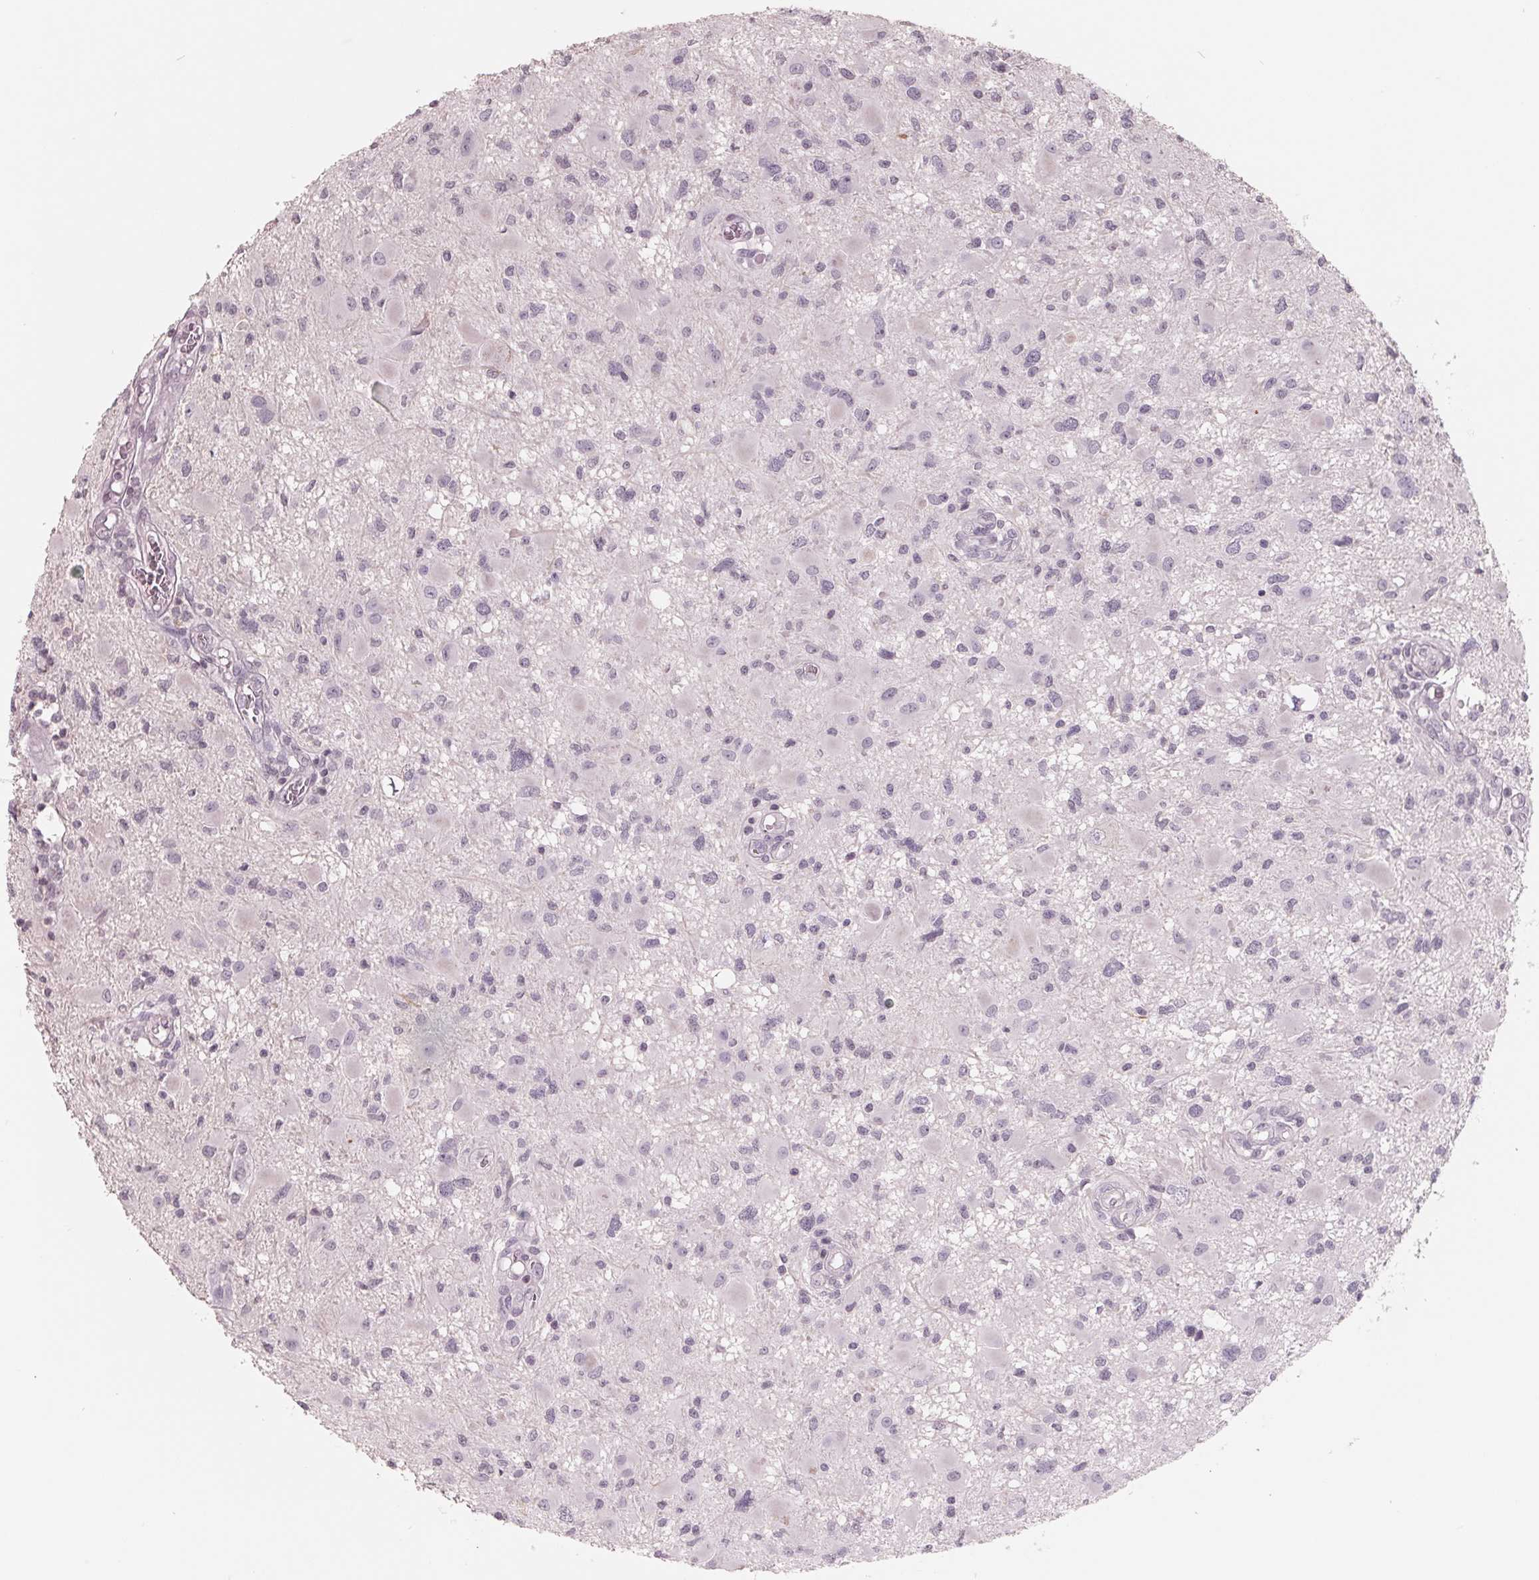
{"staining": {"intensity": "negative", "quantity": "none", "location": "none"}, "tissue": "glioma", "cell_type": "Tumor cells", "image_type": "cancer", "snomed": [{"axis": "morphology", "description": "Glioma, malignant, High grade"}, {"axis": "topography", "description": "Brain"}], "caption": "DAB (3,3'-diaminobenzidine) immunohistochemical staining of human glioma displays no significant staining in tumor cells.", "gene": "FTCD", "patient": {"sex": "male", "age": 54}}